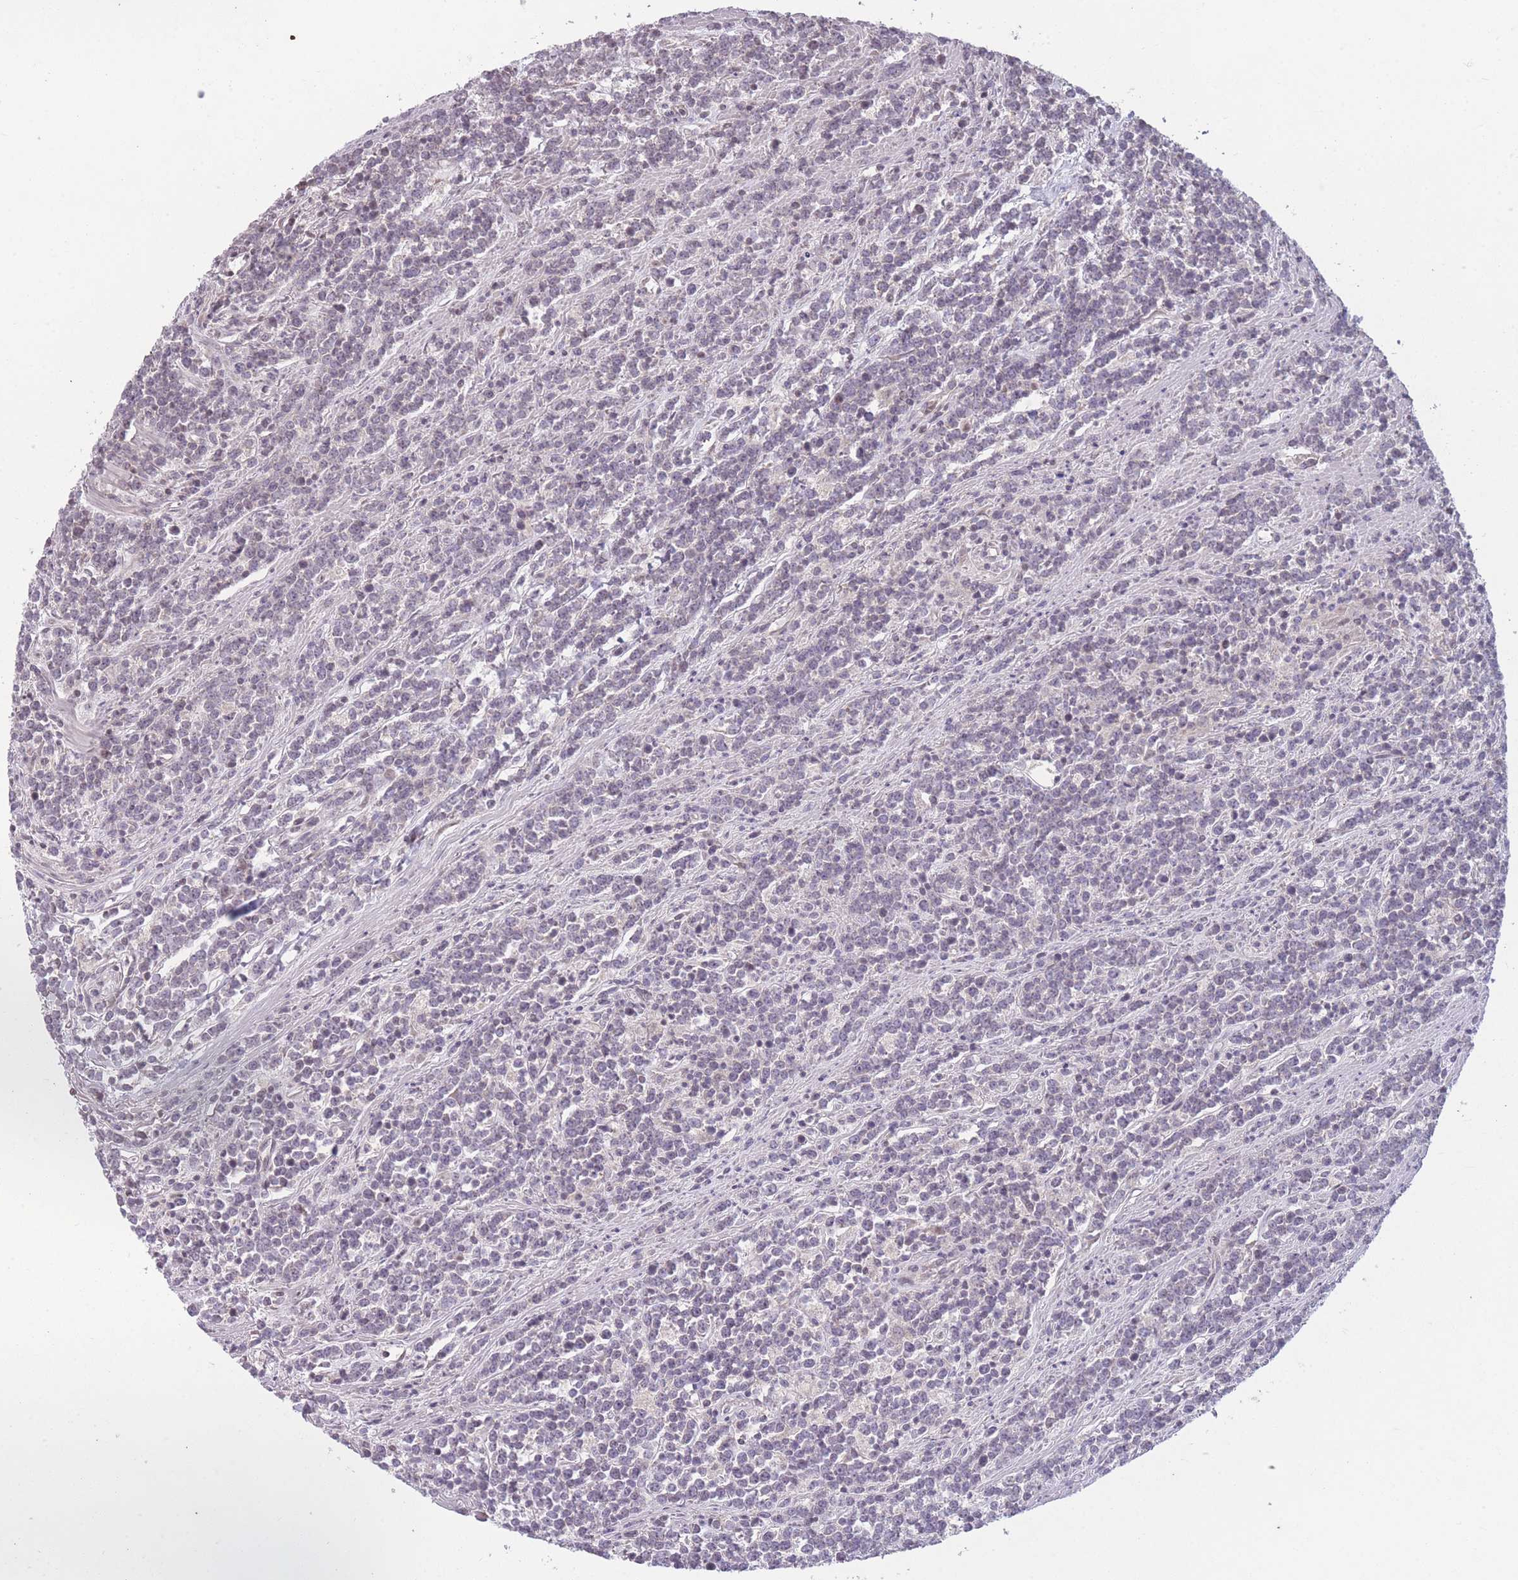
{"staining": {"intensity": "negative", "quantity": "none", "location": "none"}, "tissue": "lymphoma", "cell_type": "Tumor cells", "image_type": "cancer", "snomed": [{"axis": "morphology", "description": "Malignant lymphoma, non-Hodgkin's type, High grade"}, {"axis": "topography", "description": "Small intestine"}, {"axis": "topography", "description": "Colon"}], "caption": "Immunohistochemistry micrograph of neoplastic tissue: lymphoma stained with DAB shows no significant protein staining in tumor cells.", "gene": "GGT5", "patient": {"sex": "male", "age": 8}}